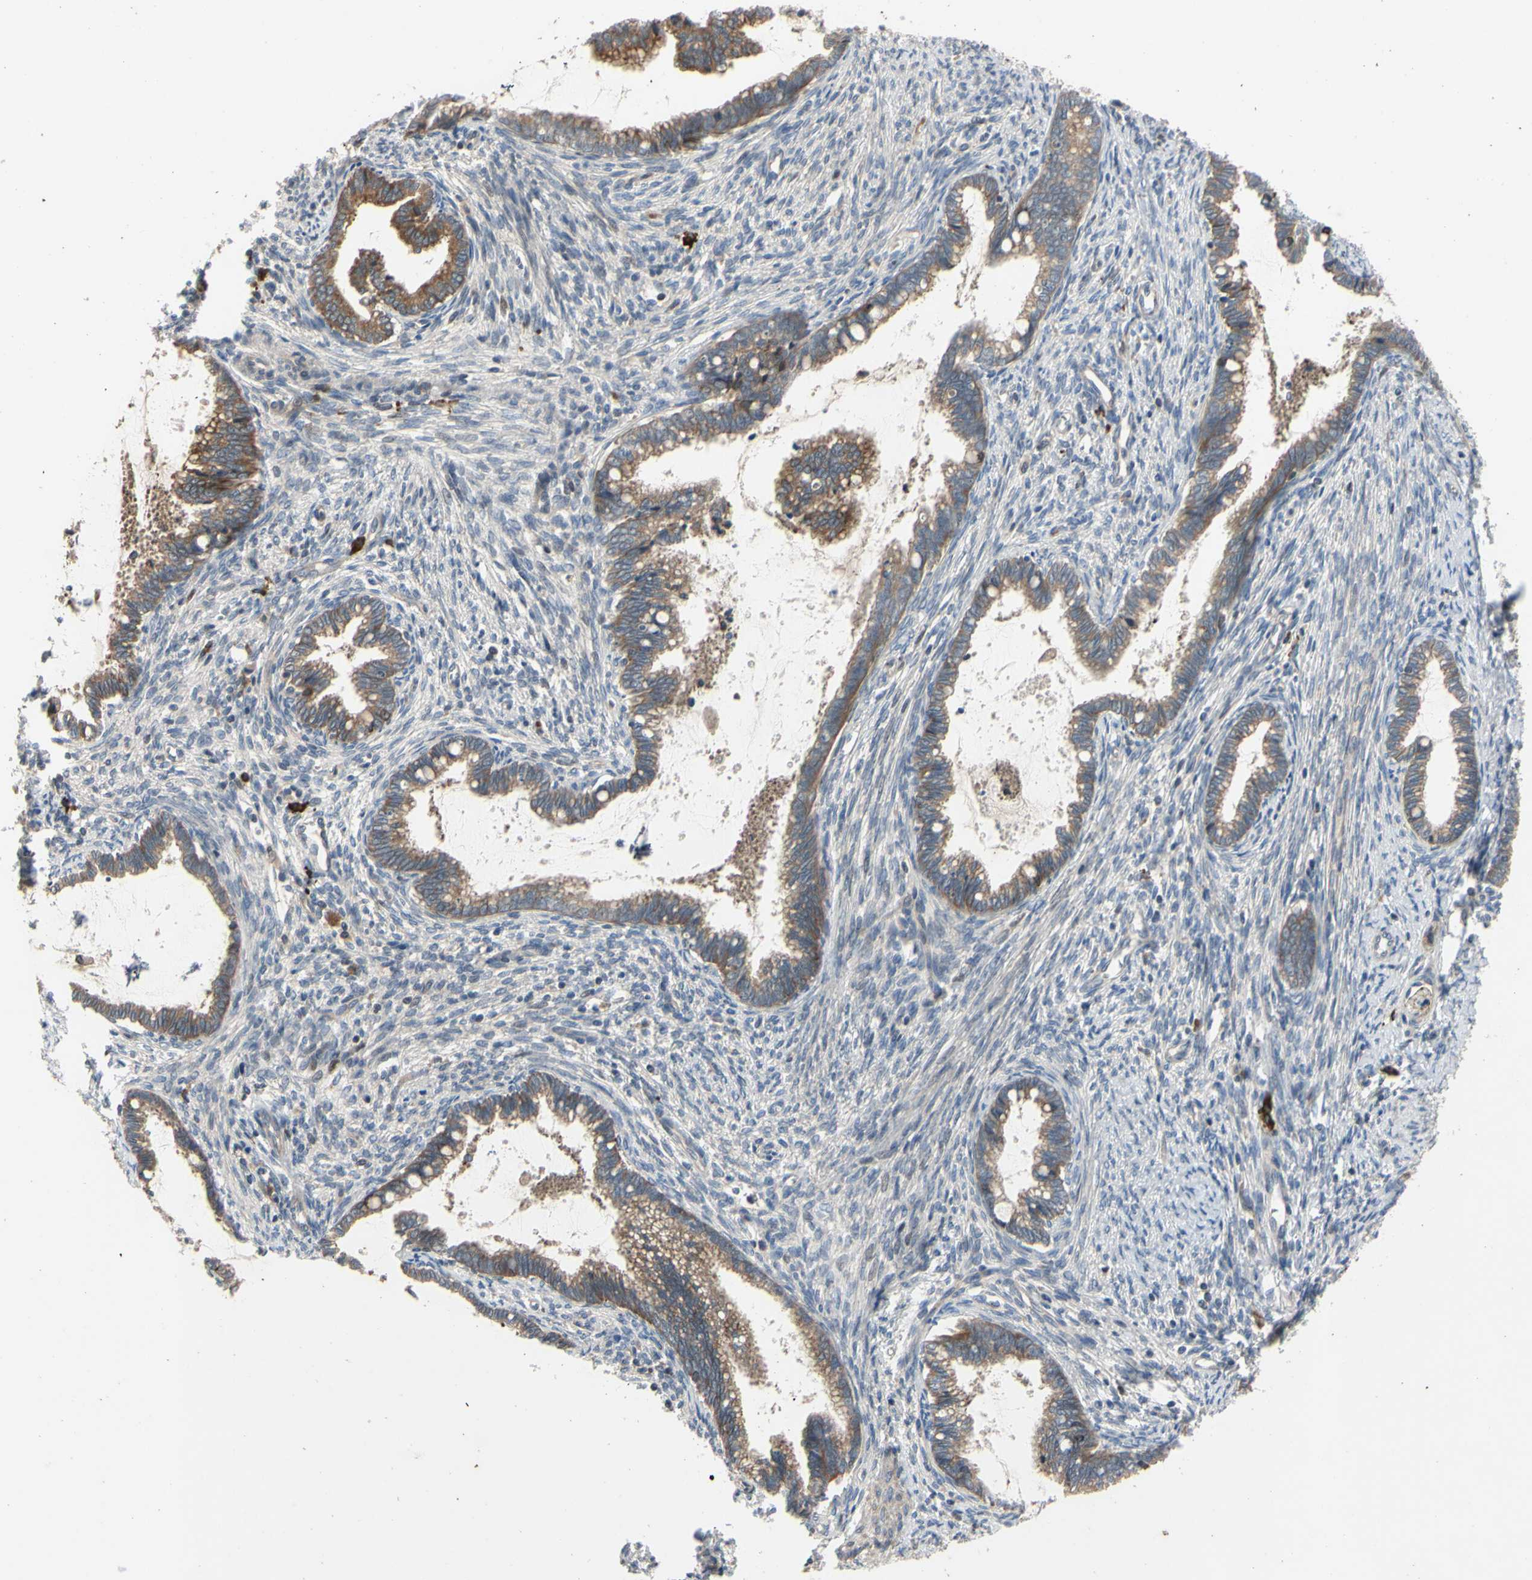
{"staining": {"intensity": "moderate", "quantity": ">75%", "location": "cytoplasmic/membranous"}, "tissue": "cervical cancer", "cell_type": "Tumor cells", "image_type": "cancer", "snomed": [{"axis": "morphology", "description": "Adenocarcinoma, NOS"}, {"axis": "topography", "description": "Cervix"}], "caption": "Cervical adenocarcinoma tissue displays moderate cytoplasmic/membranous positivity in approximately >75% of tumor cells The staining was performed using DAB to visualize the protein expression in brown, while the nuclei were stained in blue with hematoxylin (Magnification: 20x).", "gene": "XIAP", "patient": {"sex": "female", "age": 44}}